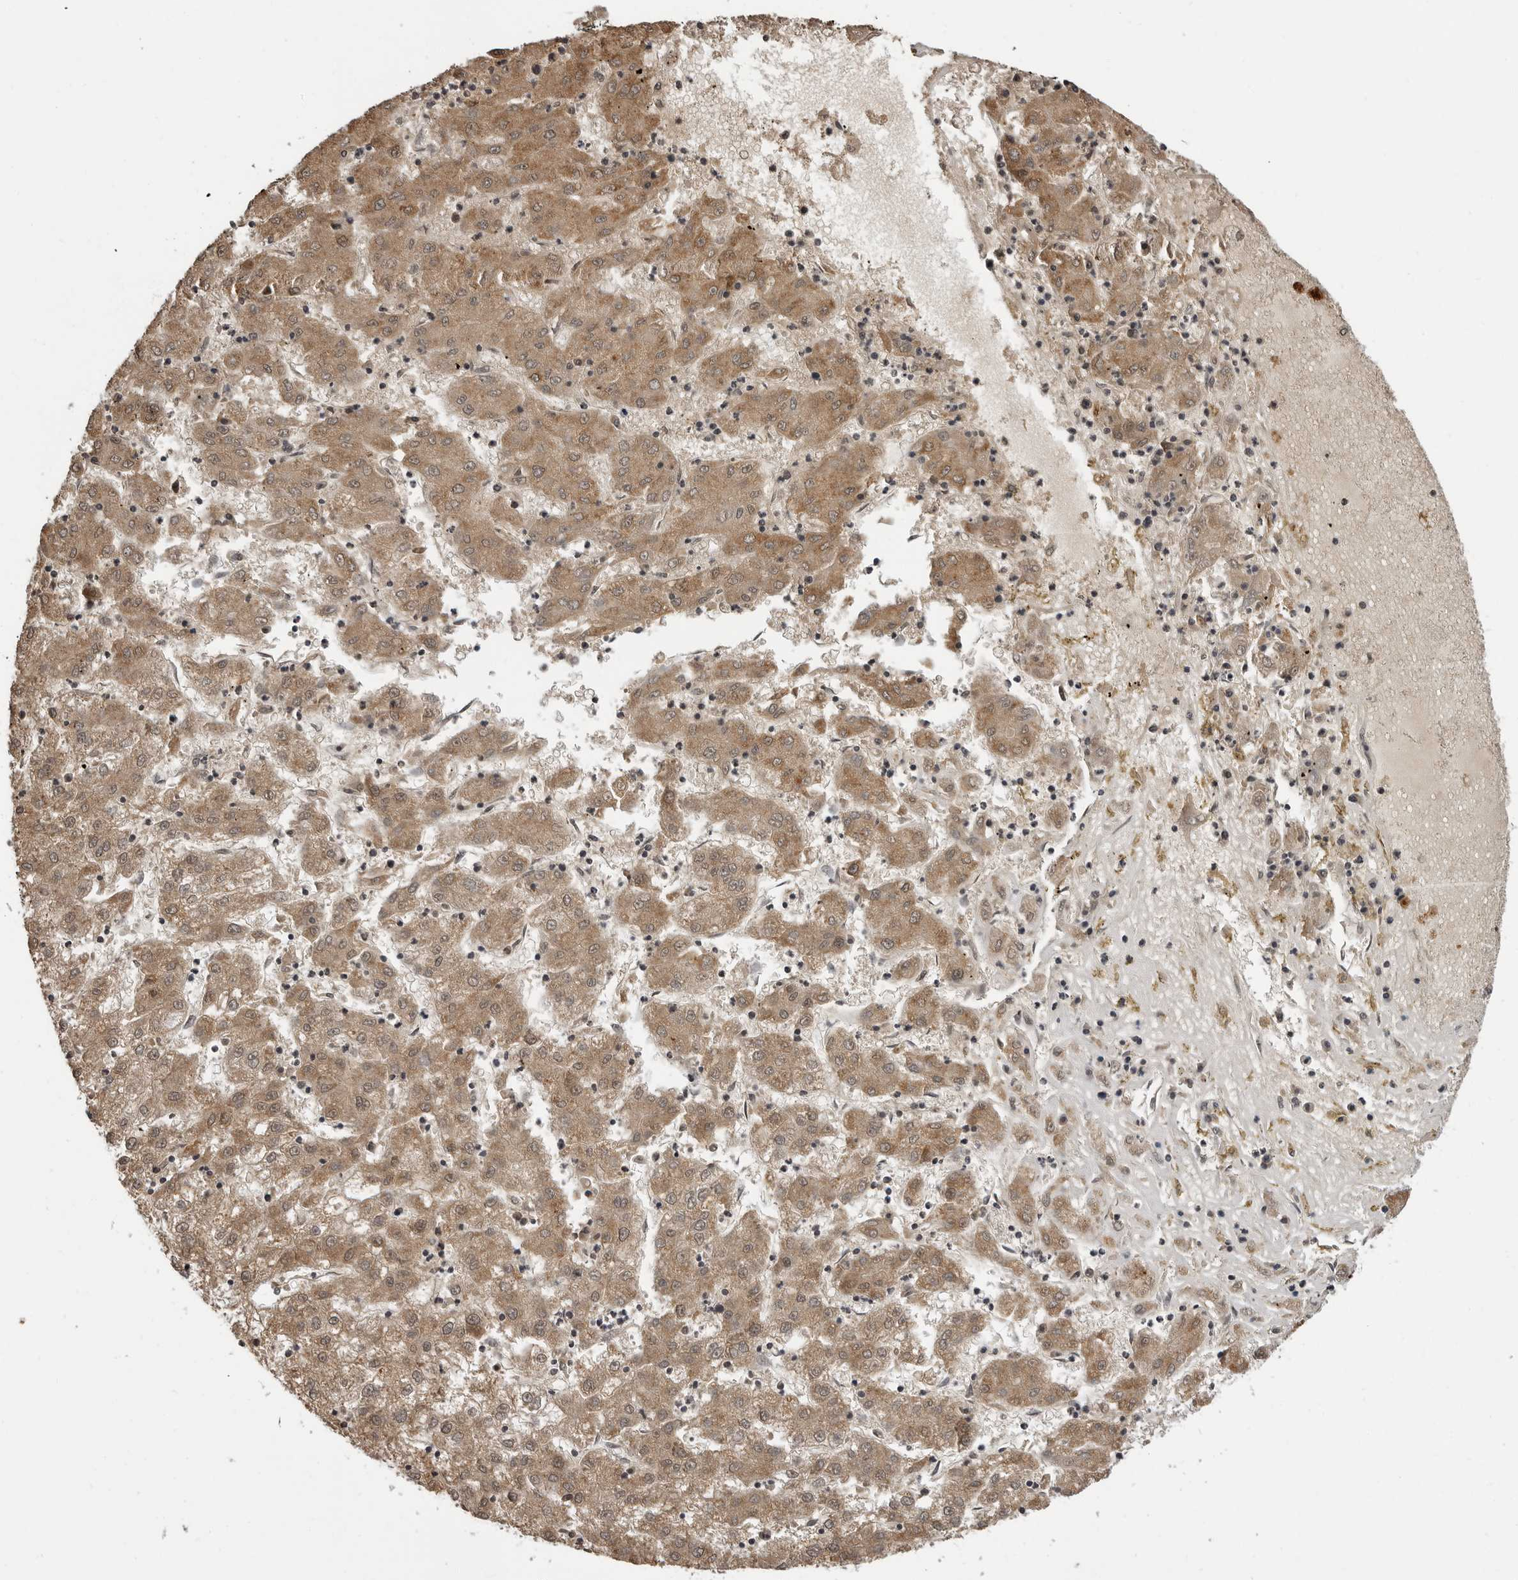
{"staining": {"intensity": "moderate", "quantity": ">75%", "location": "cytoplasmic/membranous,nuclear"}, "tissue": "liver cancer", "cell_type": "Tumor cells", "image_type": "cancer", "snomed": [{"axis": "morphology", "description": "Carcinoma, Hepatocellular, NOS"}, {"axis": "topography", "description": "Liver"}], "caption": "Tumor cells demonstrate medium levels of moderate cytoplasmic/membranous and nuclear expression in about >75% of cells in liver hepatocellular carcinoma.", "gene": "IL24", "patient": {"sex": "male", "age": 72}}